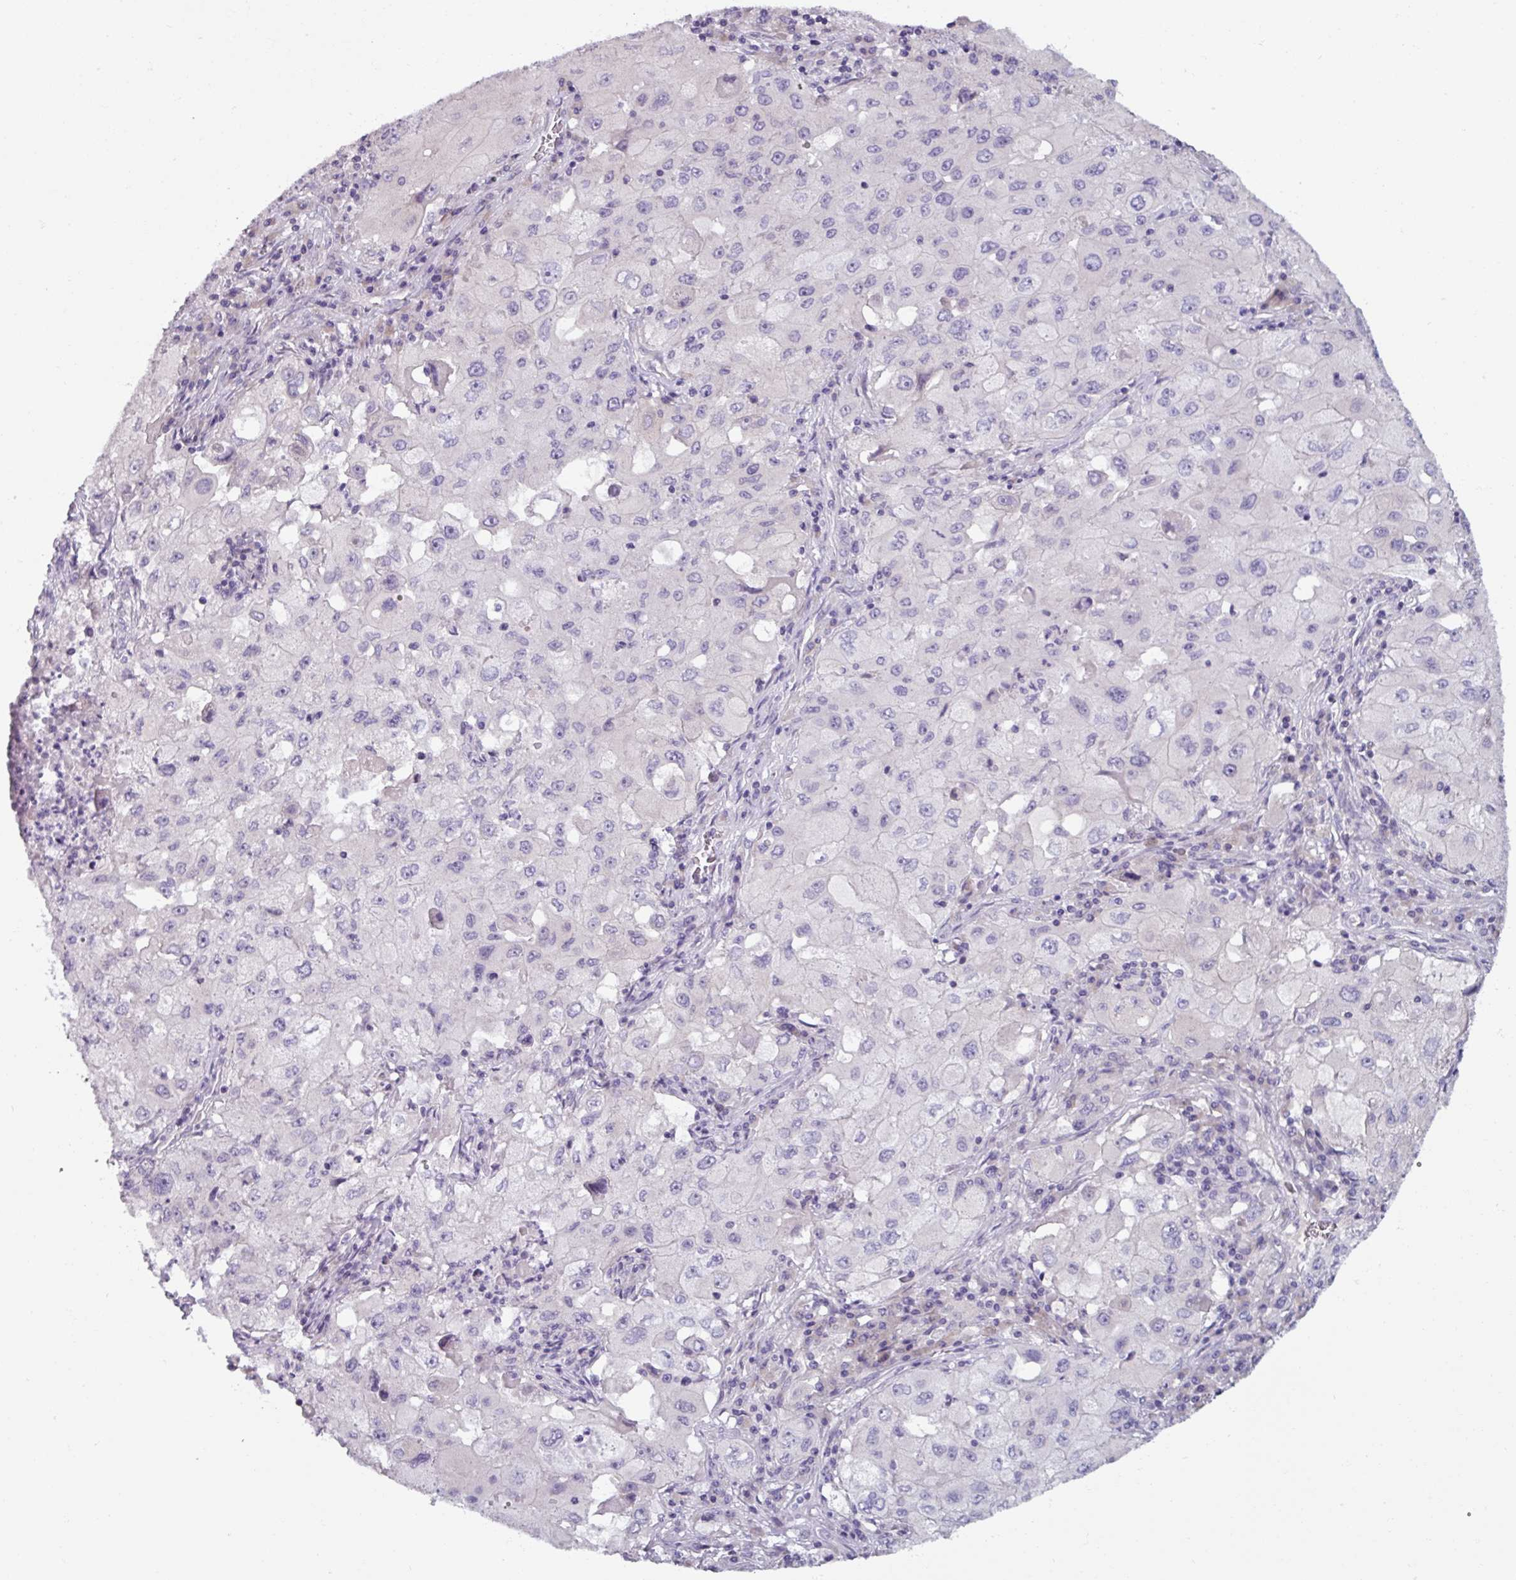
{"staining": {"intensity": "negative", "quantity": "none", "location": "none"}, "tissue": "lung cancer", "cell_type": "Tumor cells", "image_type": "cancer", "snomed": [{"axis": "morphology", "description": "Squamous cell carcinoma, NOS"}, {"axis": "topography", "description": "Lung"}], "caption": "Squamous cell carcinoma (lung) was stained to show a protein in brown. There is no significant staining in tumor cells. (Stains: DAB (3,3'-diaminobenzidine) IHC with hematoxylin counter stain, Microscopy: brightfield microscopy at high magnification).", "gene": "SMIM11", "patient": {"sex": "male", "age": 63}}